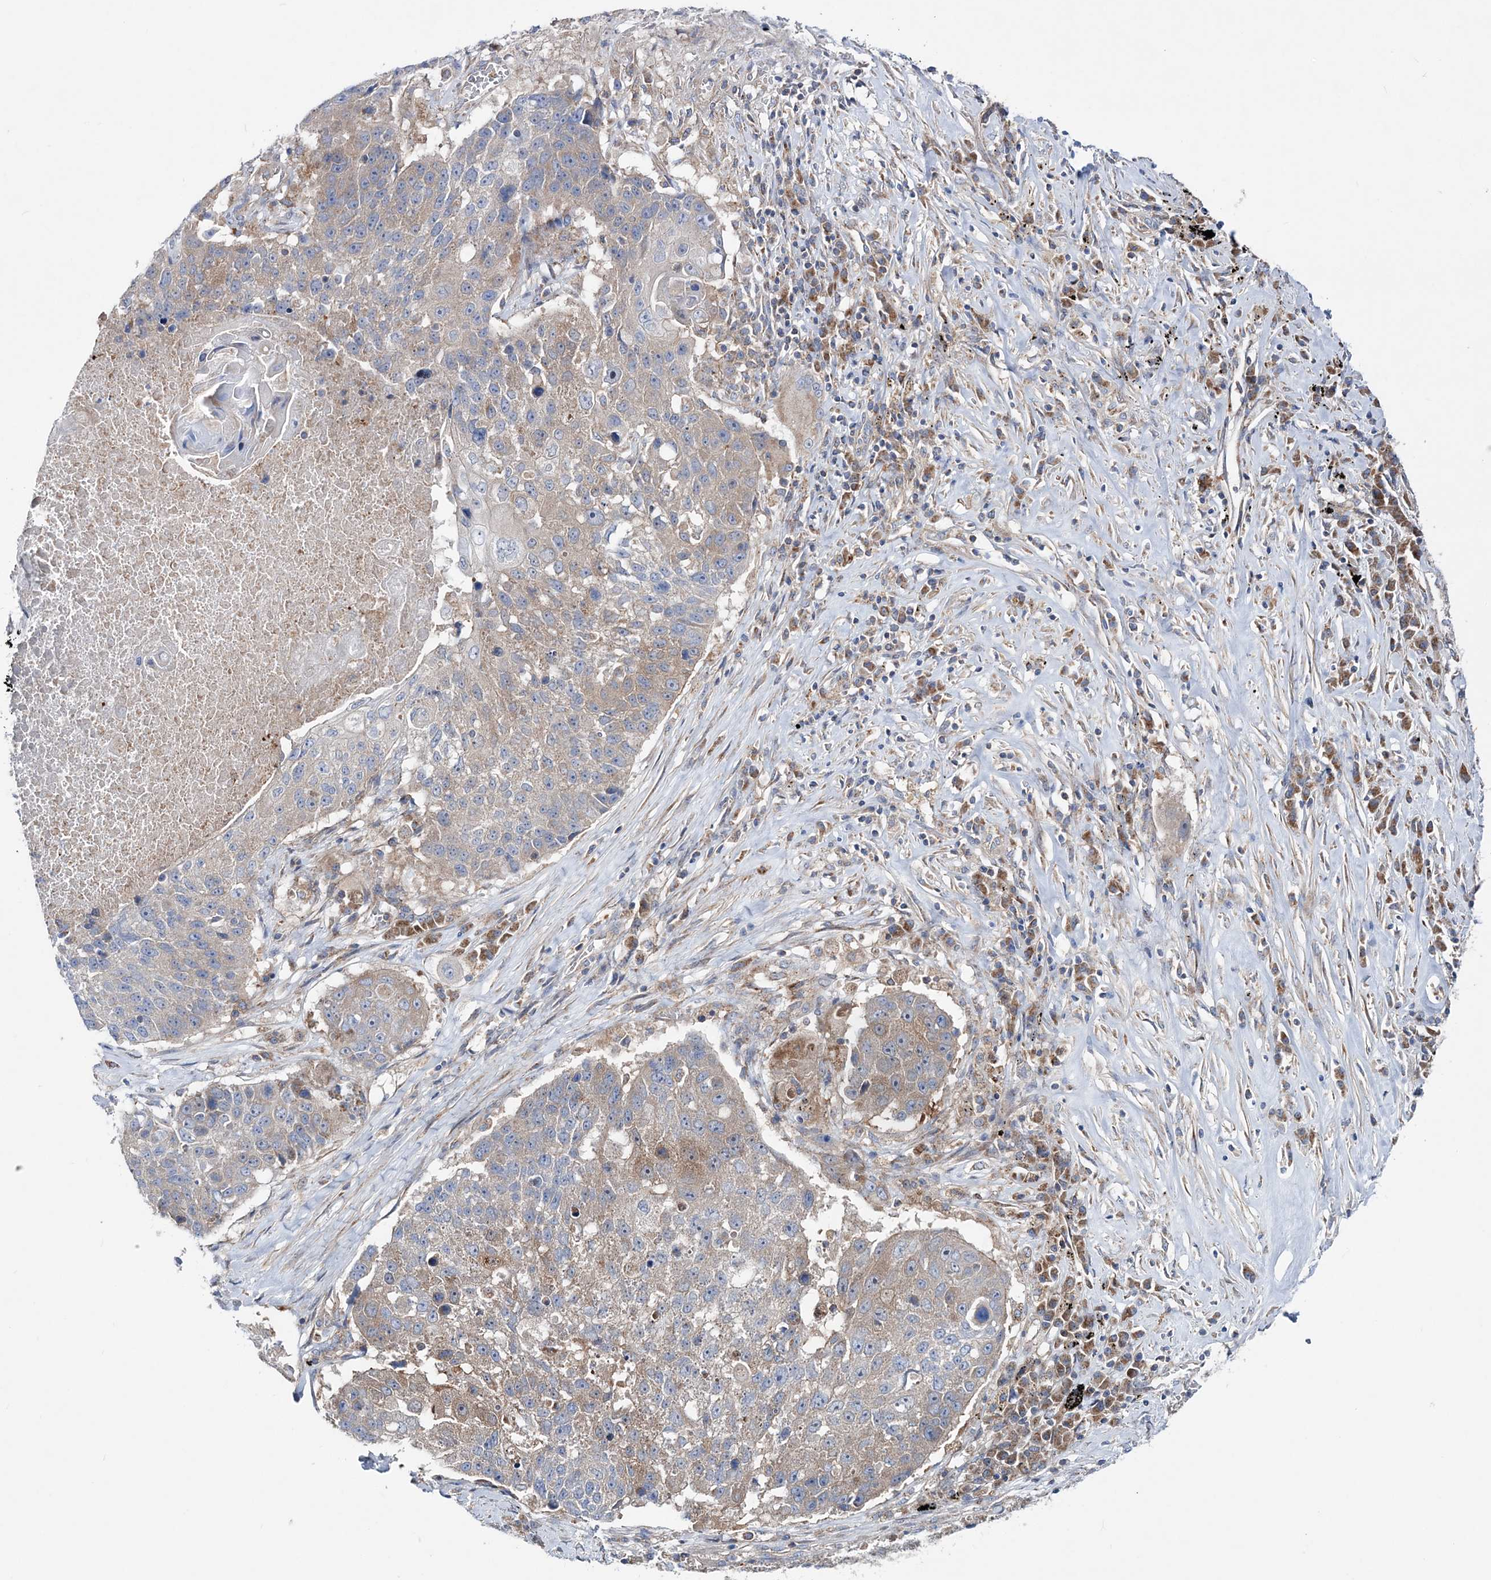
{"staining": {"intensity": "weak", "quantity": "25%-75%", "location": "cytoplasmic/membranous"}, "tissue": "lung cancer", "cell_type": "Tumor cells", "image_type": "cancer", "snomed": [{"axis": "morphology", "description": "Squamous cell carcinoma, NOS"}, {"axis": "topography", "description": "Lung"}], "caption": "Protein analysis of lung cancer tissue shows weak cytoplasmic/membranous expression in about 25%-75% of tumor cells. The protein is shown in brown color, while the nuclei are stained blue.", "gene": "NGLY1", "patient": {"sex": "male", "age": 61}}